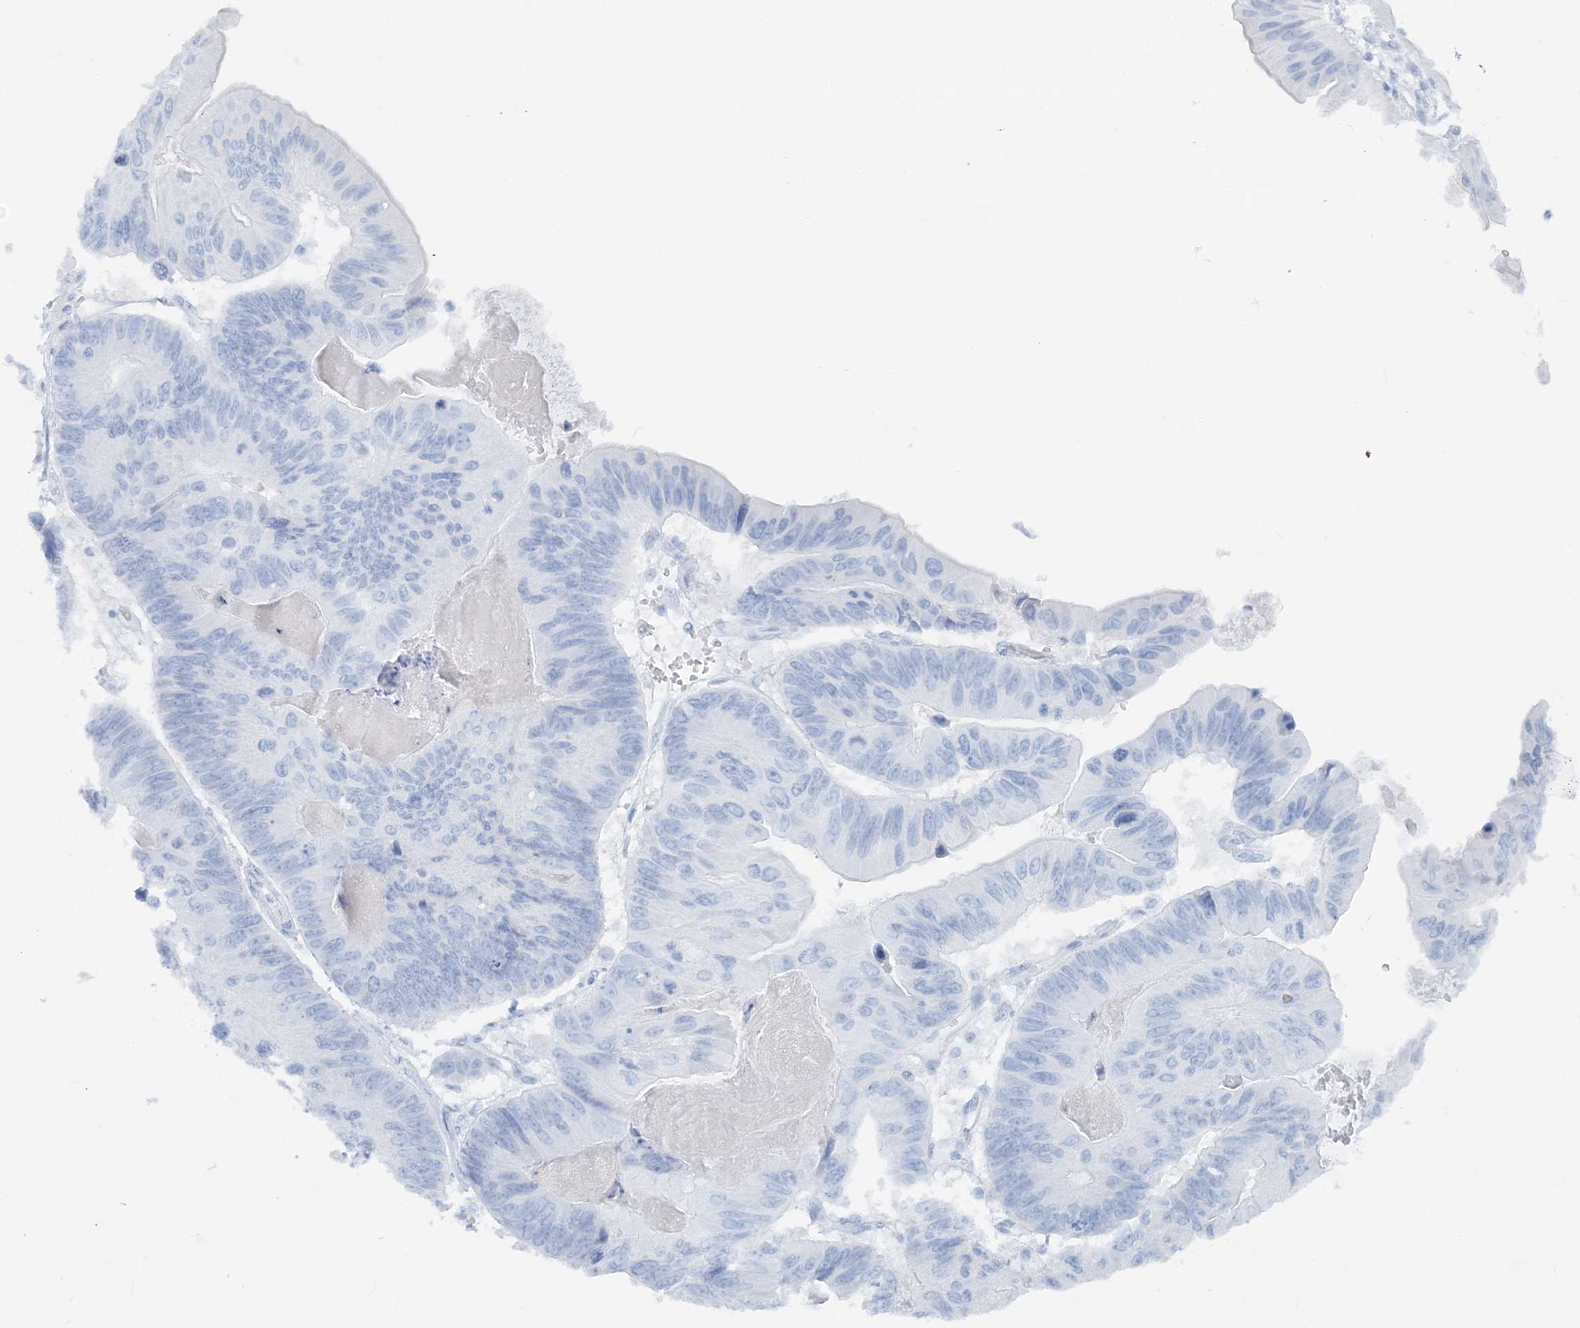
{"staining": {"intensity": "negative", "quantity": "none", "location": "none"}, "tissue": "ovarian cancer", "cell_type": "Tumor cells", "image_type": "cancer", "snomed": [{"axis": "morphology", "description": "Cystadenocarcinoma, mucinous, NOS"}, {"axis": "topography", "description": "Ovary"}], "caption": "Tumor cells show no significant staining in ovarian cancer (mucinous cystadenocarcinoma).", "gene": "ATP11A", "patient": {"sex": "female", "age": 61}}